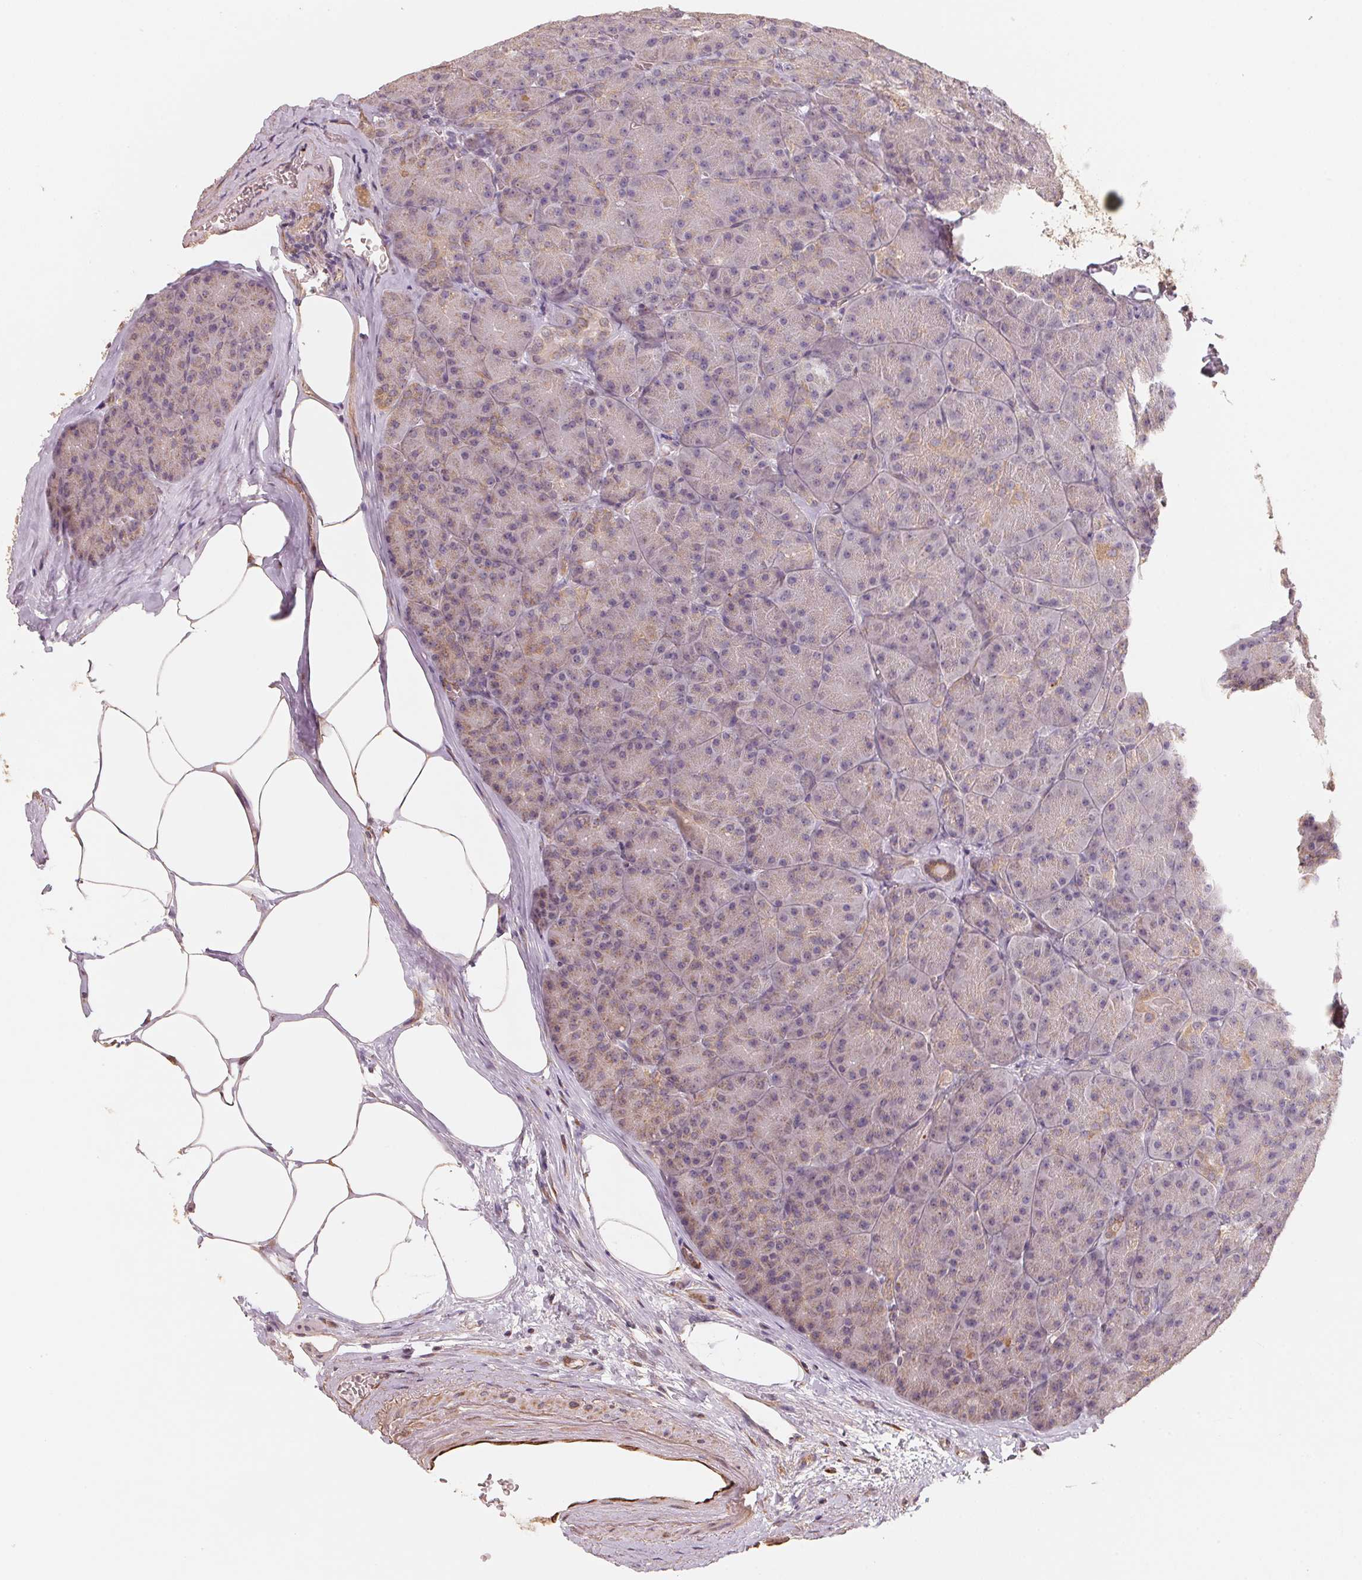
{"staining": {"intensity": "moderate", "quantity": "<25%", "location": "cytoplasmic/membranous"}, "tissue": "pancreas", "cell_type": "Exocrine glandular cells", "image_type": "normal", "snomed": [{"axis": "morphology", "description": "Normal tissue, NOS"}, {"axis": "topography", "description": "Pancreas"}], "caption": "Brown immunohistochemical staining in normal human pancreas reveals moderate cytoplasmic/membranous staining in approximately <25% of exocrine glandular cells. Immunohistochemistry (ihc) stains the protein in brown and the nuclei are stained blue.", "gene": "TSPAN12", "patient": {"sex": "male", "age": 57}}